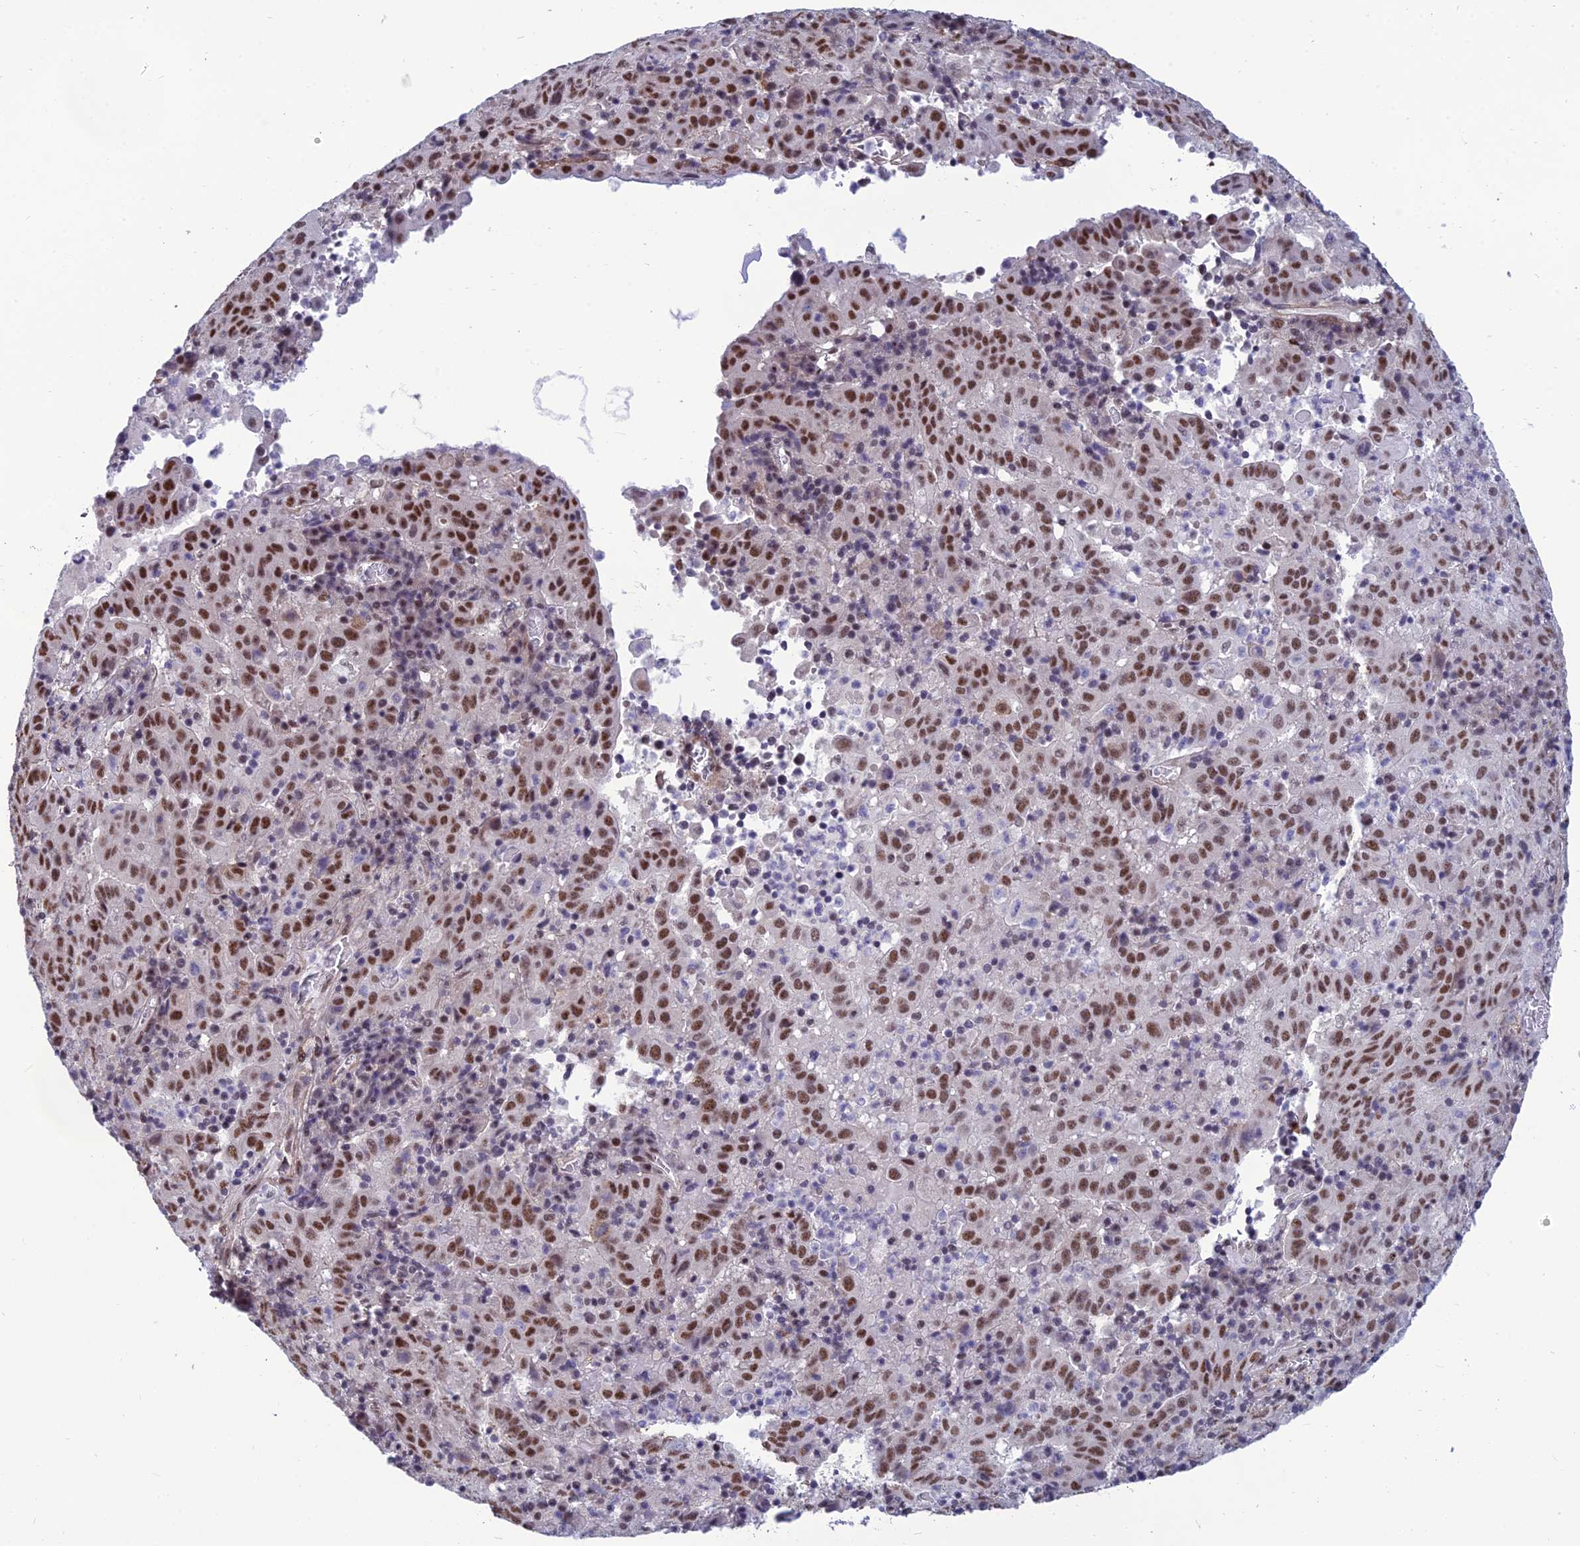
{"staining": {"intensity": "moderate", "quantity": ">75%", "location": "nuclear"}, "tissue": "pancreatic cancer", "cell_type": "Tumor cells", "image_type": "cancer", "snomed": [{"axis": "morphology", "description": "Adenocarcinoma, NOS"}, {"axis": "topography", "description": "Pancreas"}], "caption": "Immunohistochemical staining of pancreatic cancer (adenocarcinoma) displays moderate nuclear protein staining in about >75% of tumor cells.", "gene": "RSRC1", "patient": {"sex": "male", "age": 63}}